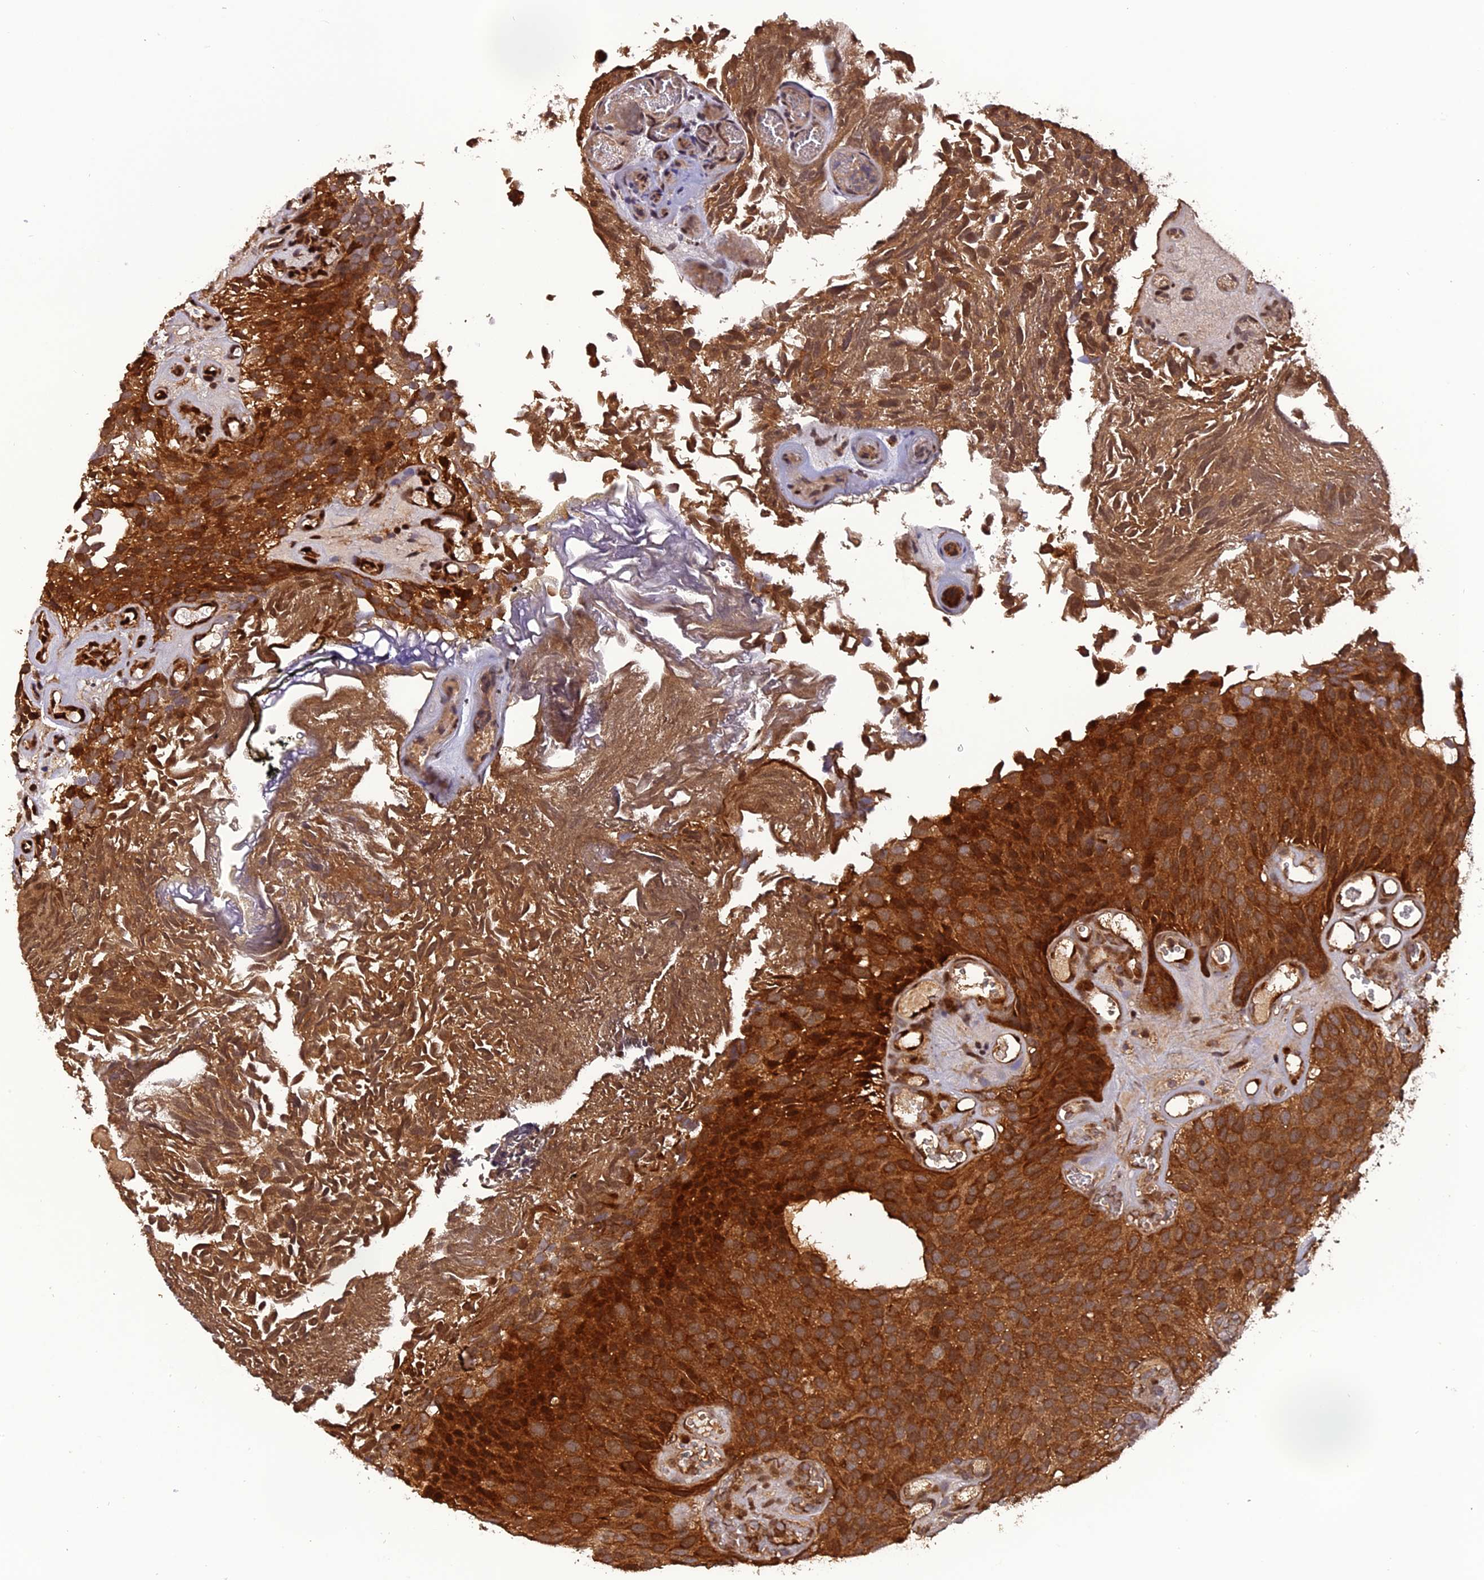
{"staining": {"intensity": "strong", "quantity": ">75%", "location": "cytoplasmic/membranous"}, "tissue": "urothelial cancer", "cell_type": "Tumor cells", "image_type": "cancer", "snomed": [{"axis": "morphology", "description": "Urothelial carcinoma, Low grade"}, {"axis": "topography", "description": "Urinary bladder"}], "caption": "Immunohistochemistry (IHC) staining of low-grade urothelial carcinoma, which reveals high levels of strong cytoplasmic/membranous staining in about >75% of tumor cells indicating strong cytoplasmic/membranous protein expression. The staining was performed using DAB (brown) for protein detection and nuclei were counterstained in hematoxylin (blue).", "gene": "MICALL1", "patient": {"sex": "male", "age": 89}}